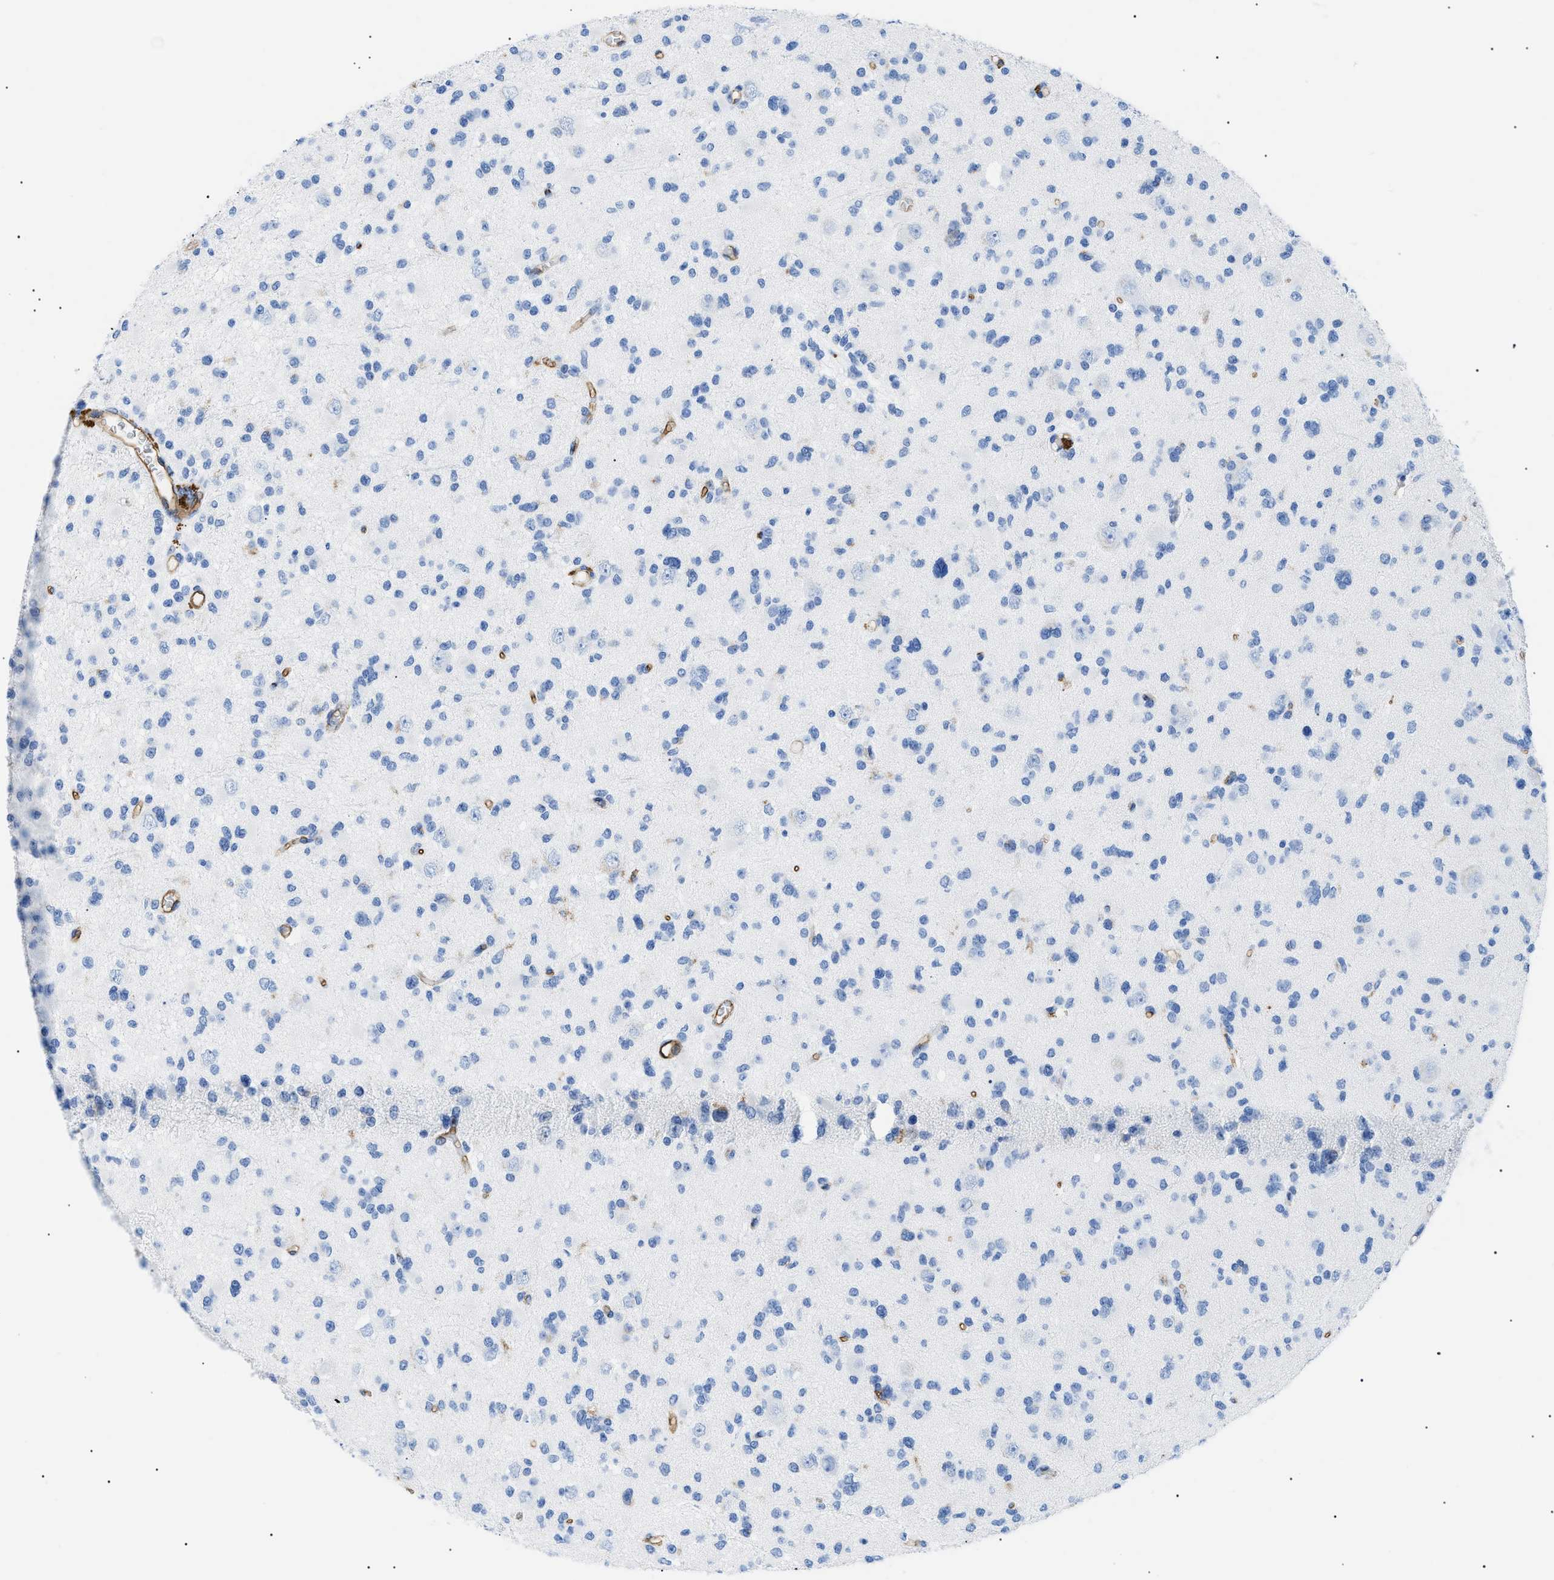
{"staining": {"intensity": "negative", "quantity": "none", "location": "none"}, "tissue": "glioma", "cell_type": "Tumor cells", "image_type": "cancer", "snomed": [{"axis": "morphology", "description": "Glioma, malignant, Low grade"}, {"axis": "topography", "description": "Brain"}], "caption": "High magnification brightfield microscopy of glioma stained with DAB (brown) and counterstained with hematoxylin (blue): tumor cells show no significant positivity.", "gene": "PODXL", "patient": {"sex": "female", "age": 22}}